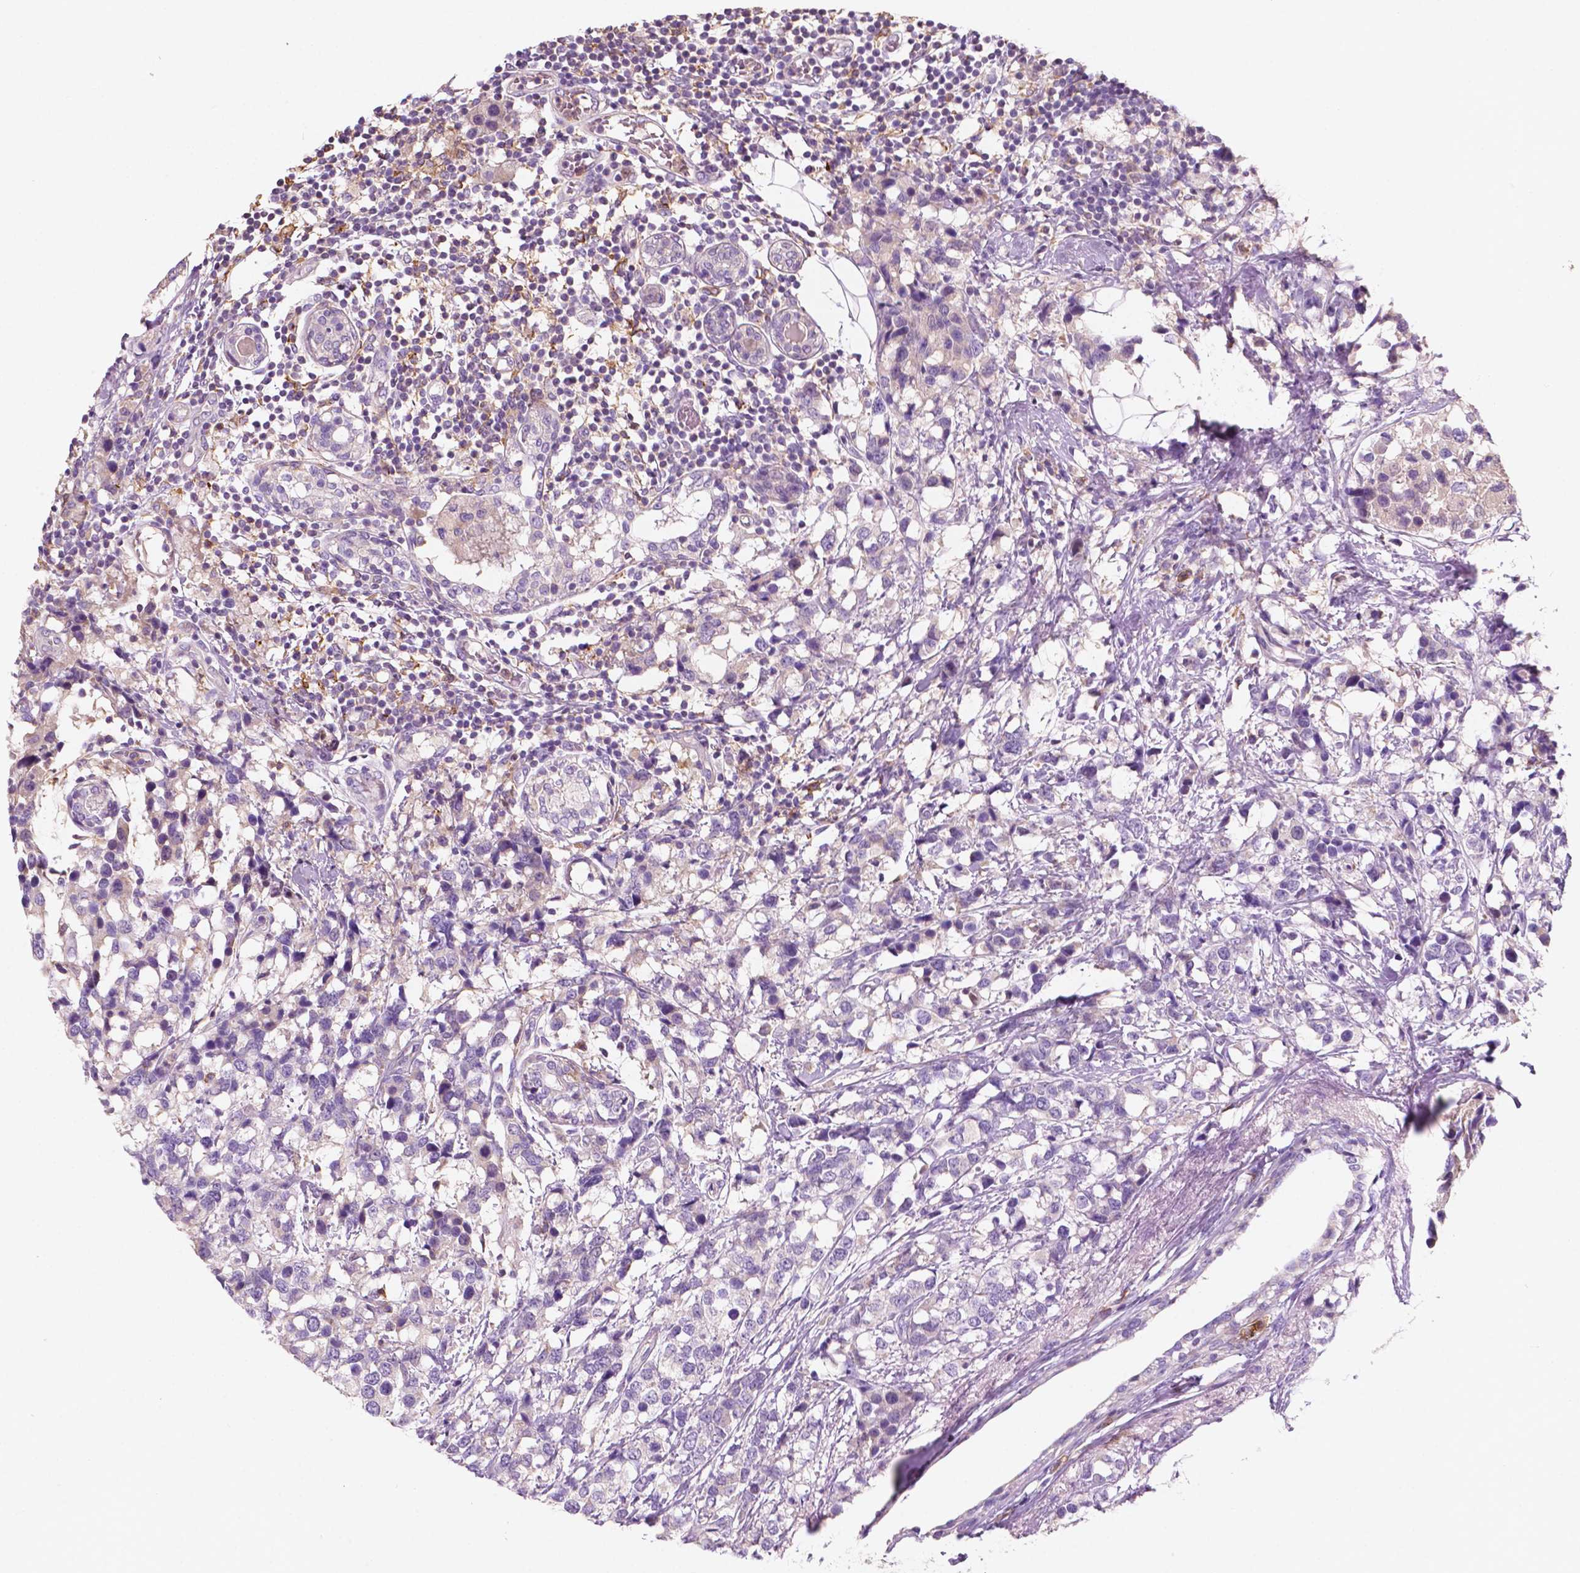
{"staining": {"intensity": "weak", "quantity": "<25%", "location": "cytoplasmic/membranous"}, "tissue": "breast cancer", "cell_type": "Tumor cells", "image_type": "cancer", "snomed": [{"axis": "morphology", "description": "Lobular carcinoma"}, {"axis": "topography", "description": "Breast"}], "caption": "Photomicrograph shows no significant protein positivity in tumor cells of breast cancer (lobular carcinoma).", "gene": "SEMA4A", "patient": {"sex": "female", "age": 59}}